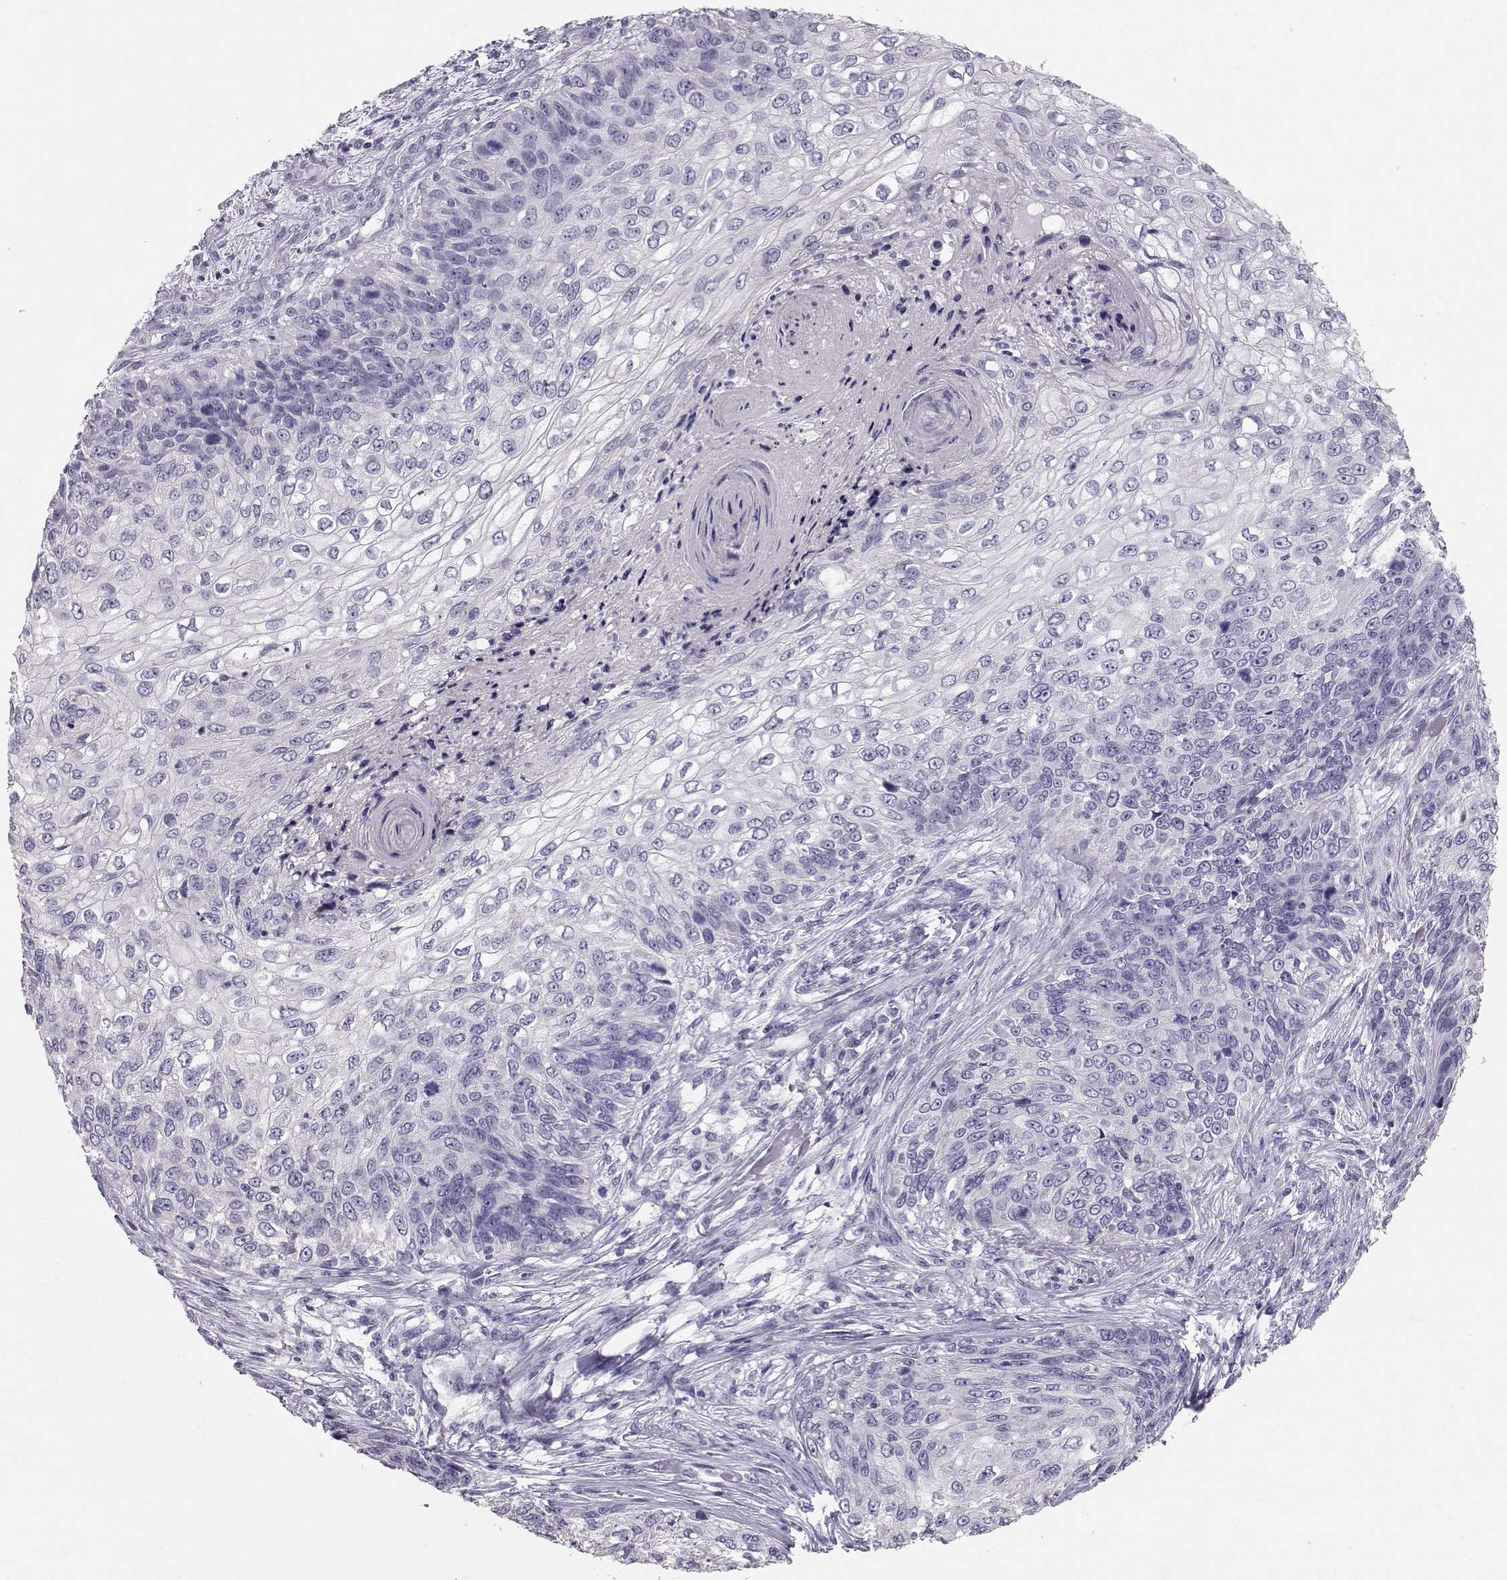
{"staining": {"intensity": "negative", "quantity": "none", "location": "none"}, "tissue": "skin cancer", "cell_type": "Tumor cells", "image_type": "cancer", "snomed": [{"axis": "morphology", "description": "Squamous cell carcinoma, NOS"}, {"axis": "topography", "description": "Skin"}], "caption": "Immunohistochemistry of human skin cancer displays no positivity in tumor cells.", "gene": "RD3", "patient": {"sex": "male", "age": 92}}